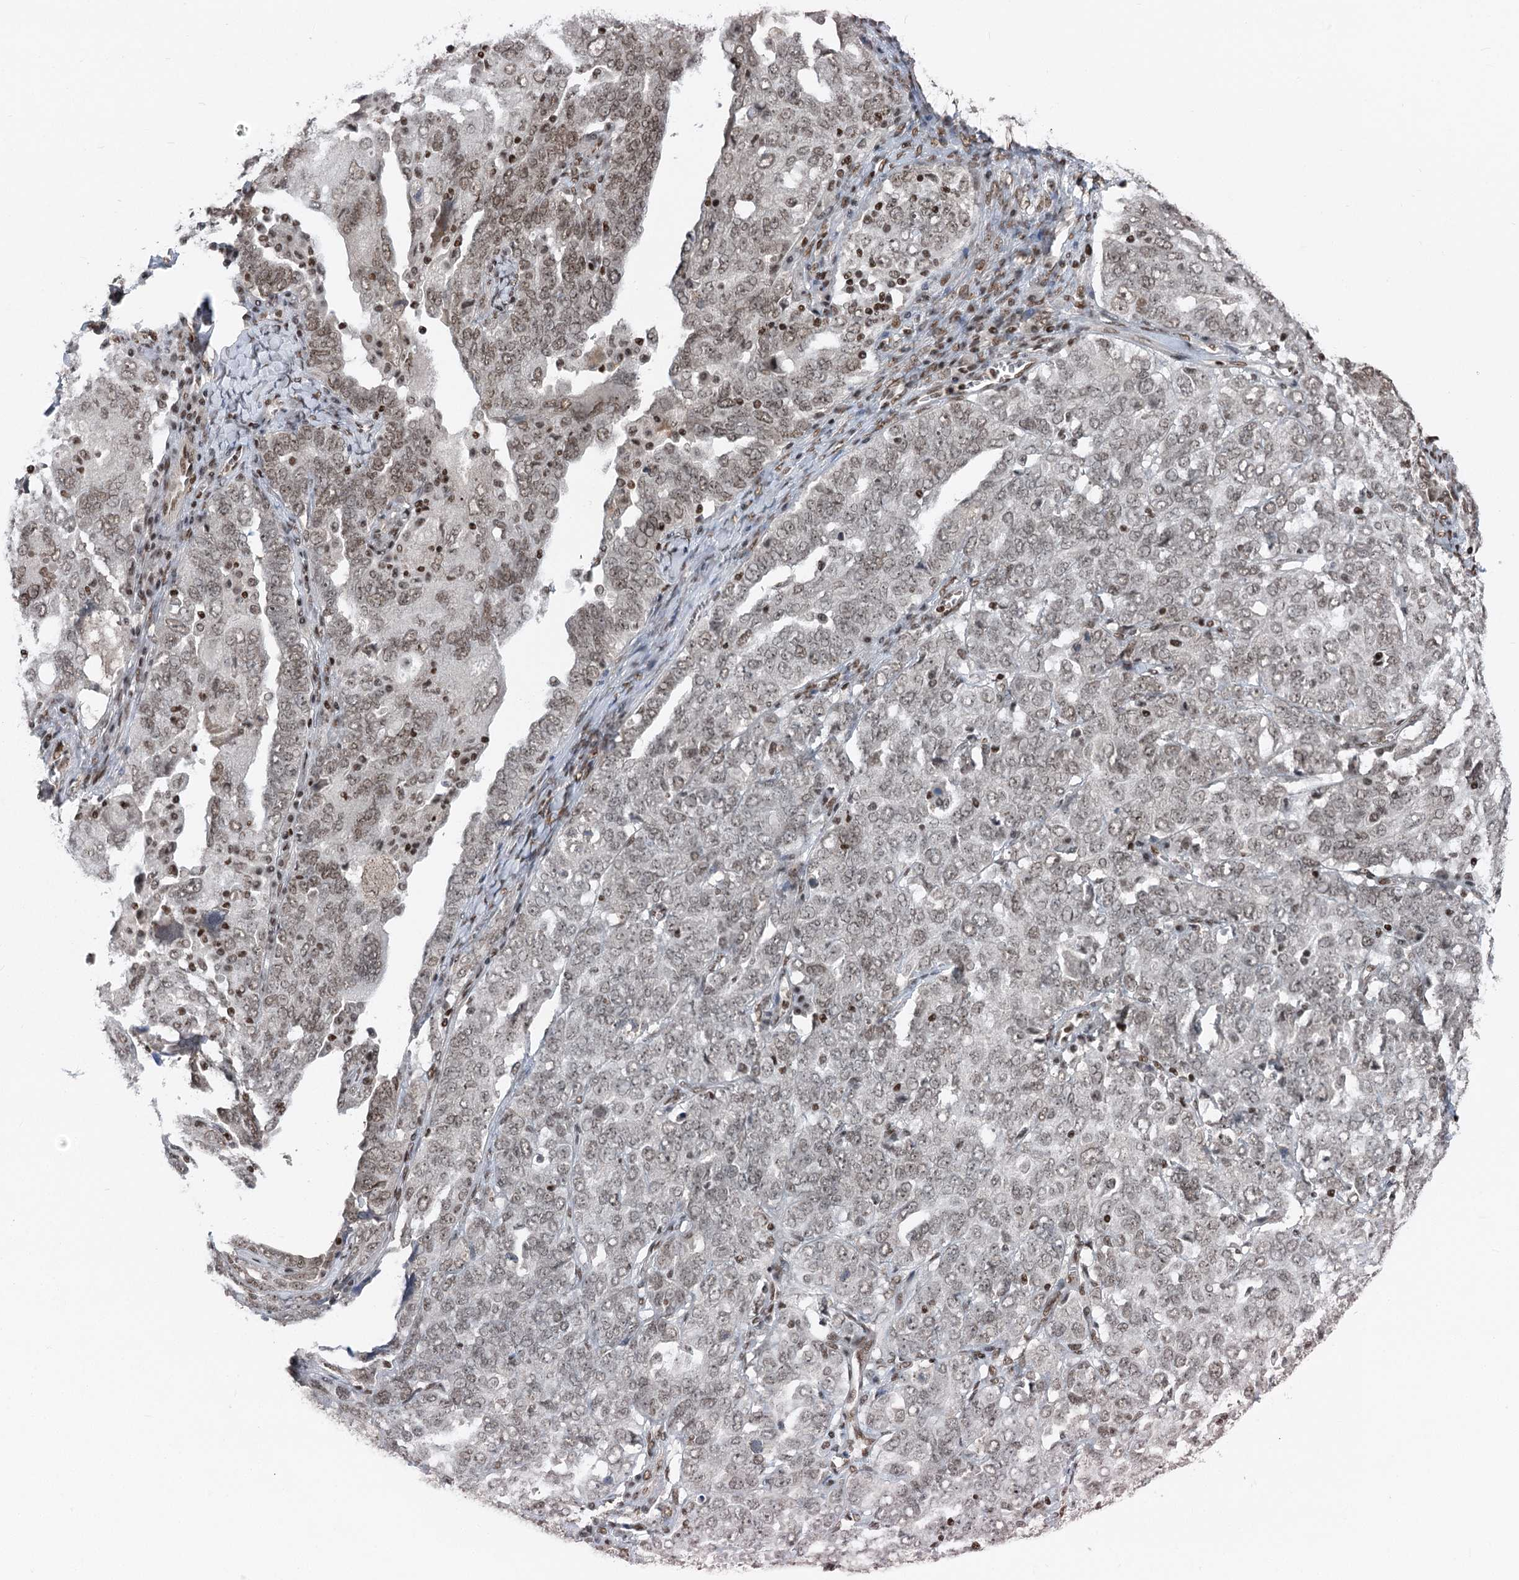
{"staining": {"intensity": "weak", "quantity": ">75%", "location": "nuclear"}, "tissue": "ovarian cancer", "cell_type": "Tumor cells", "image_type": "cancer", "snomed": [{"axis": "morphology", "description": "Carcinoma, endometroid"}, {"axis": "topography", "description": "Ovary"}], "caption": "Weak nuclear staining for a protein is identified in about >75% of tumor cells of ovarian cancer (endometroid carcinoma) using immunohistochemistry (IHC).", "gene": "CGGBP1", "patient": {"sex": "female", "age": 62}}